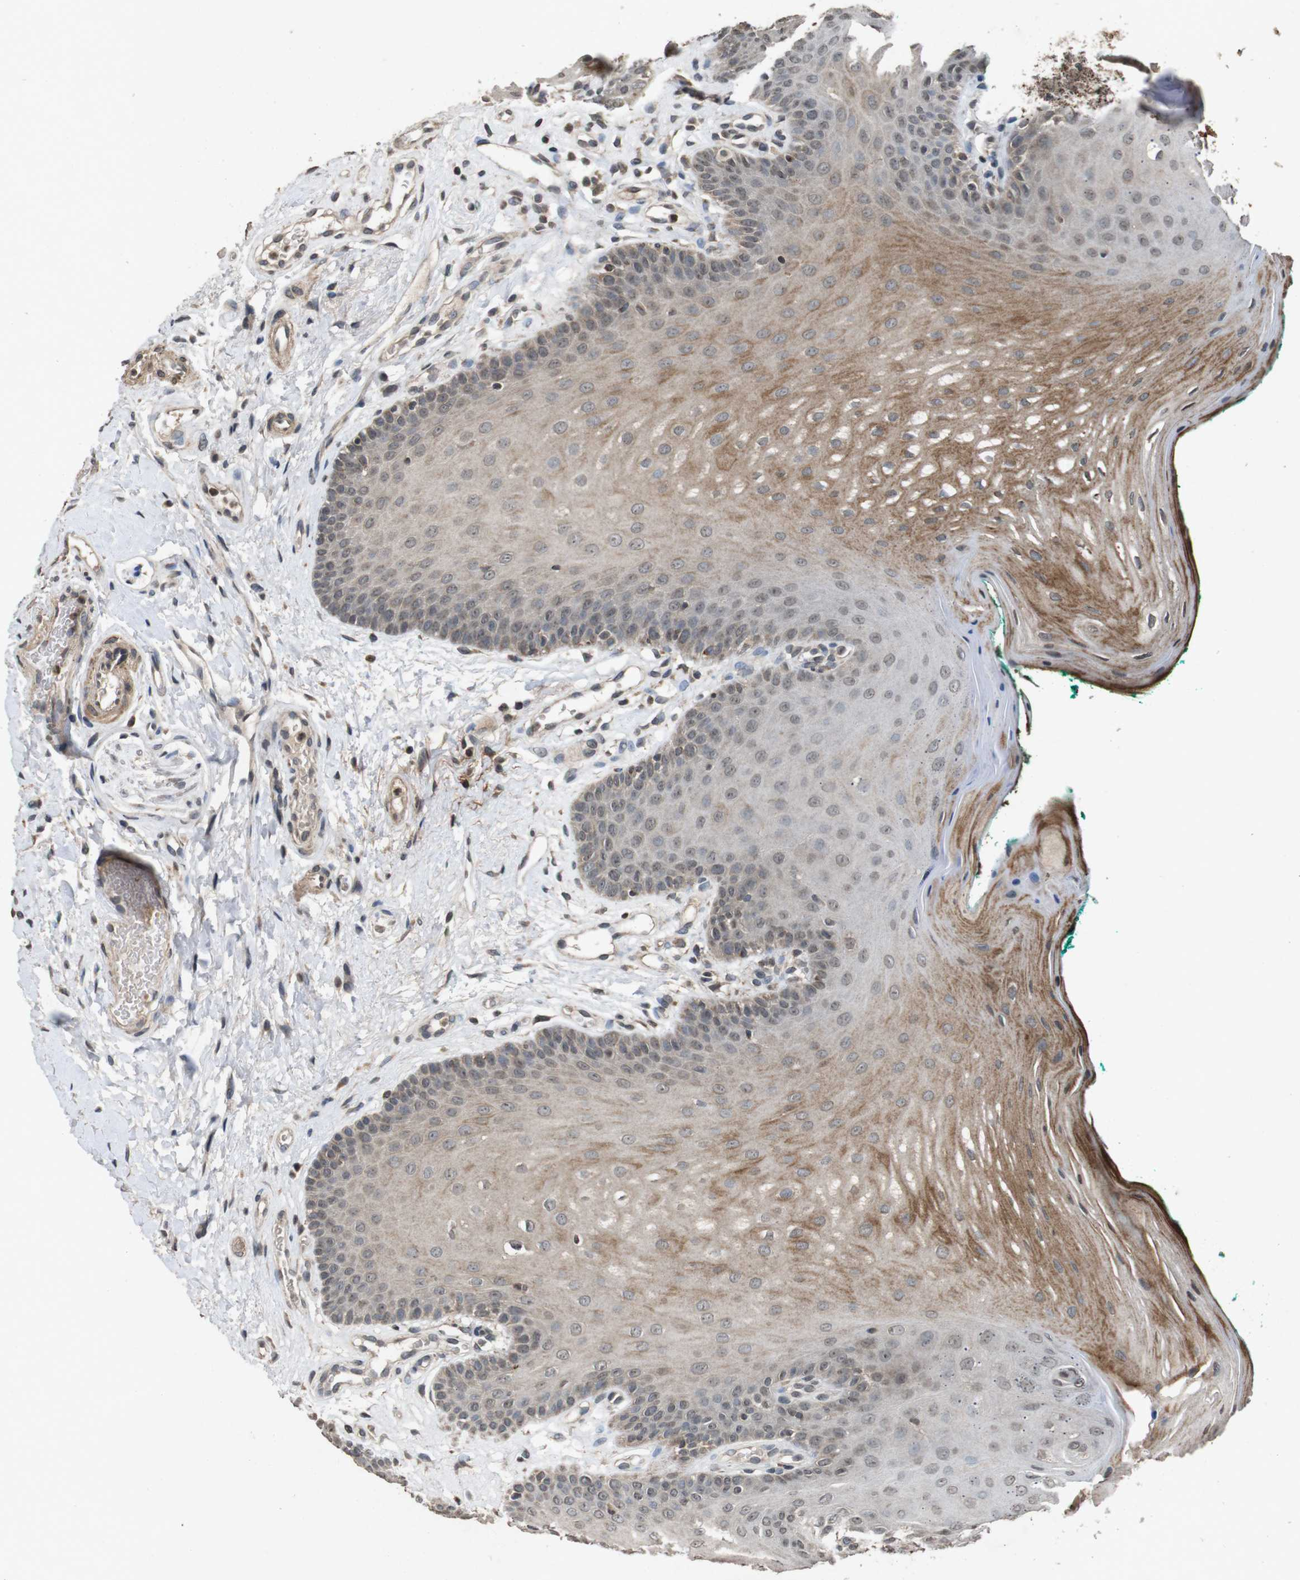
{"staining": {"intensity": "moderate", "quantity": "25%-75%", "location": "cytoplasmic/membranous"}, "tissue": "oral mucosa", "cell_type": "Squamous epithelial cells", "image_type": "normal", "snomed": [{"axis": "morphology", "description": "Normal tissue, NOS"}, {"axis": "topography", "description": "Skeletal muscle"}, {"axis": "topography", "description": "Oral tissue"}], "caption": "Human oral mucosa stained for a protein (brown) displays moderate cytoplasmic/membranous positive positivity in about 25%-75% of squamous epithelial cells.", "gene": "SORL1", "patient": {"sex": "male", "age": 58}}